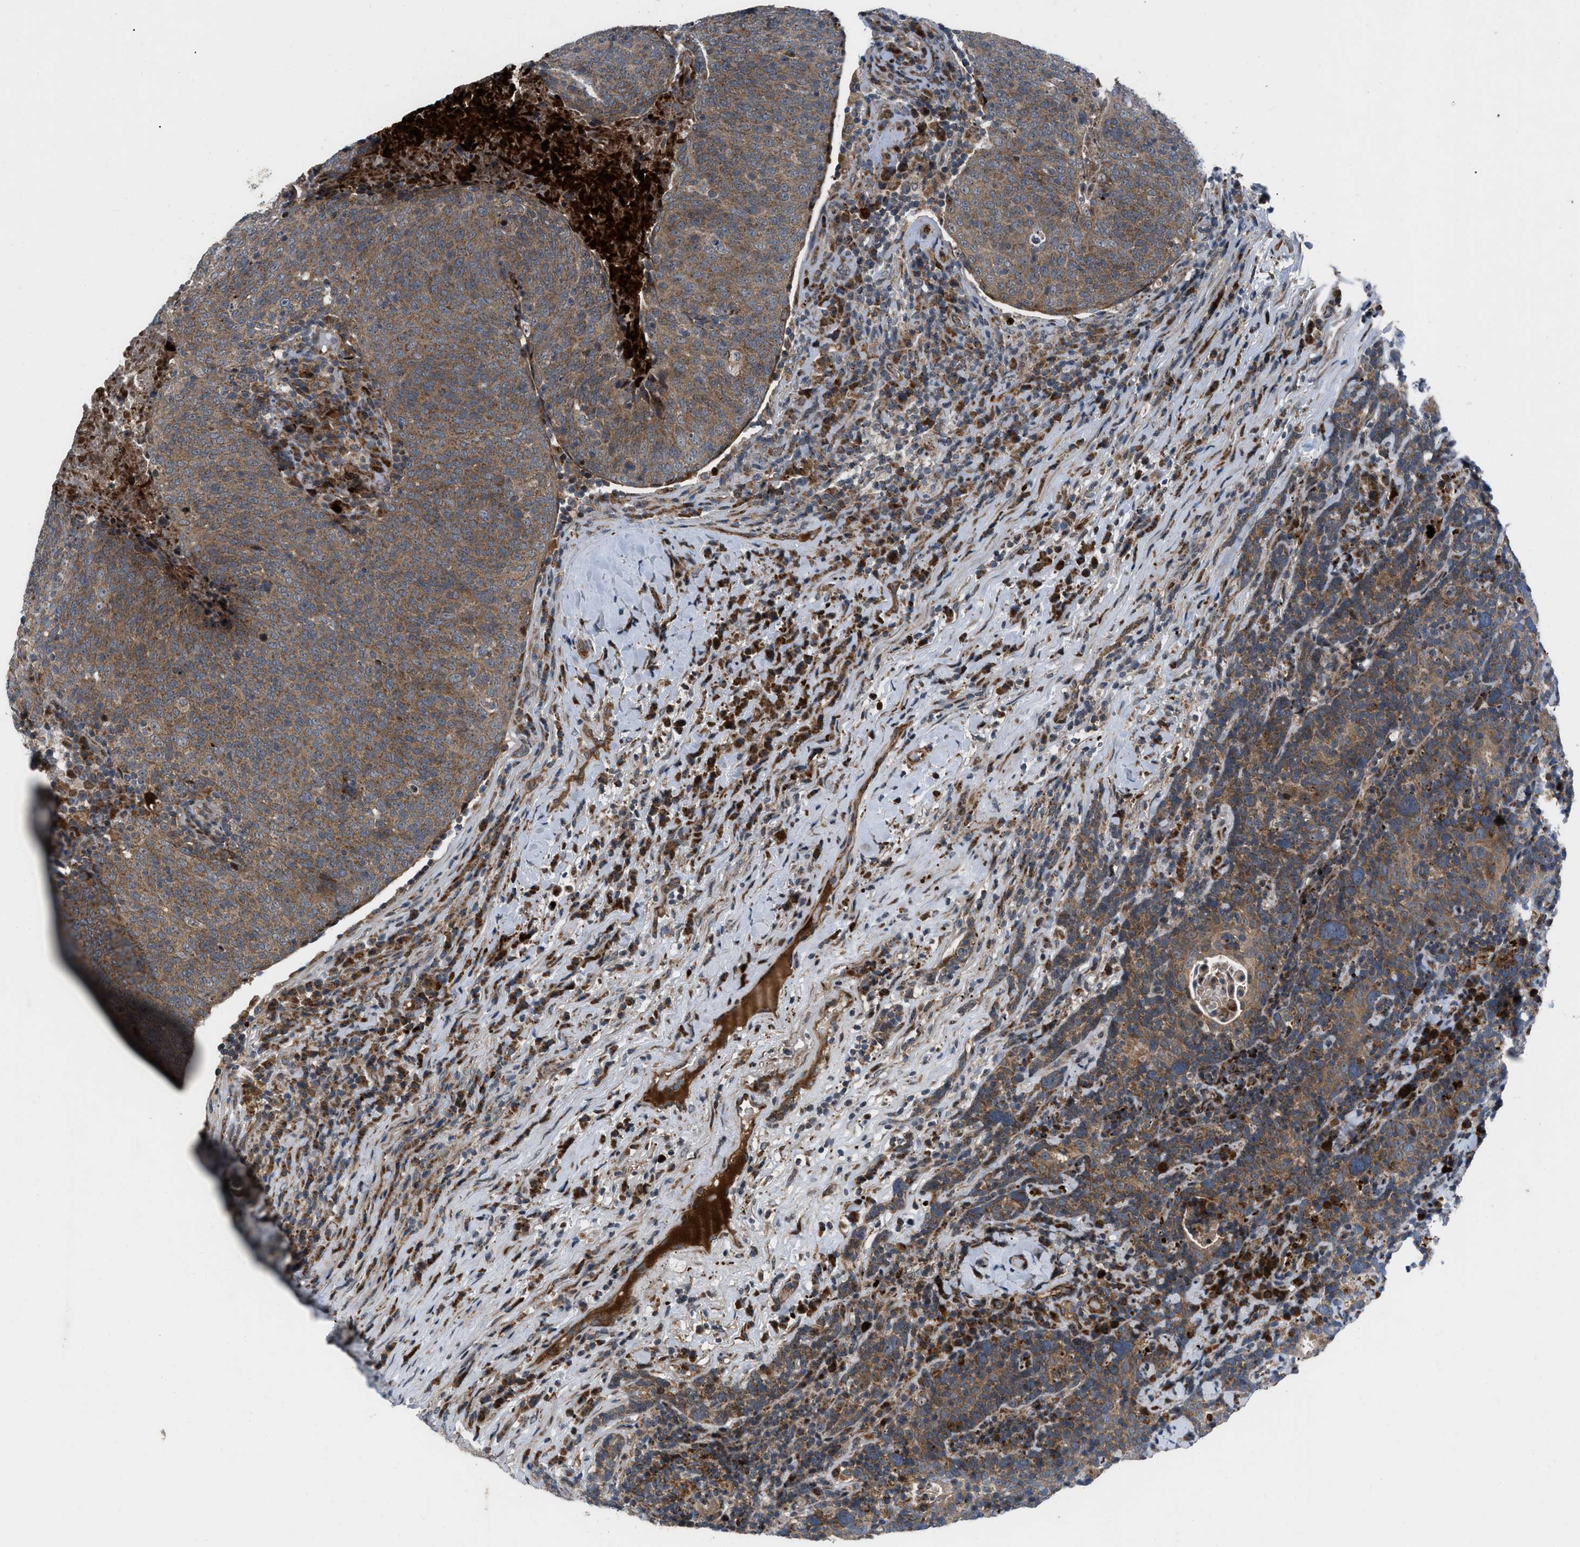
{"staining": {"intensity": "moderate", "quantity": ">75%", "location": "cytoplasmic/membranous"}, "tissue": "head and neck cancer", "cell_type": "Tumor cells", "image_type": "cancer", "snomed": [{"axis": "morphology", "description": "Squamous cell carcinoma, NOS"}, {"axis": "morphology", "description": "Squamous cell carcinoma, metastatic, NOS"}, {"axis": "topography", "description": "Lymph node"}, {"axis": "topography", "description": "Head-Neck"}], "caption": "The micrograph demonstrates staining of head and neck cancer, revealing moderate cytoplasmic/membranous protein expression (brown color) within tumor cells.", "gene": "AP3M2", "patient": {"sex": "male", "age": 62}}